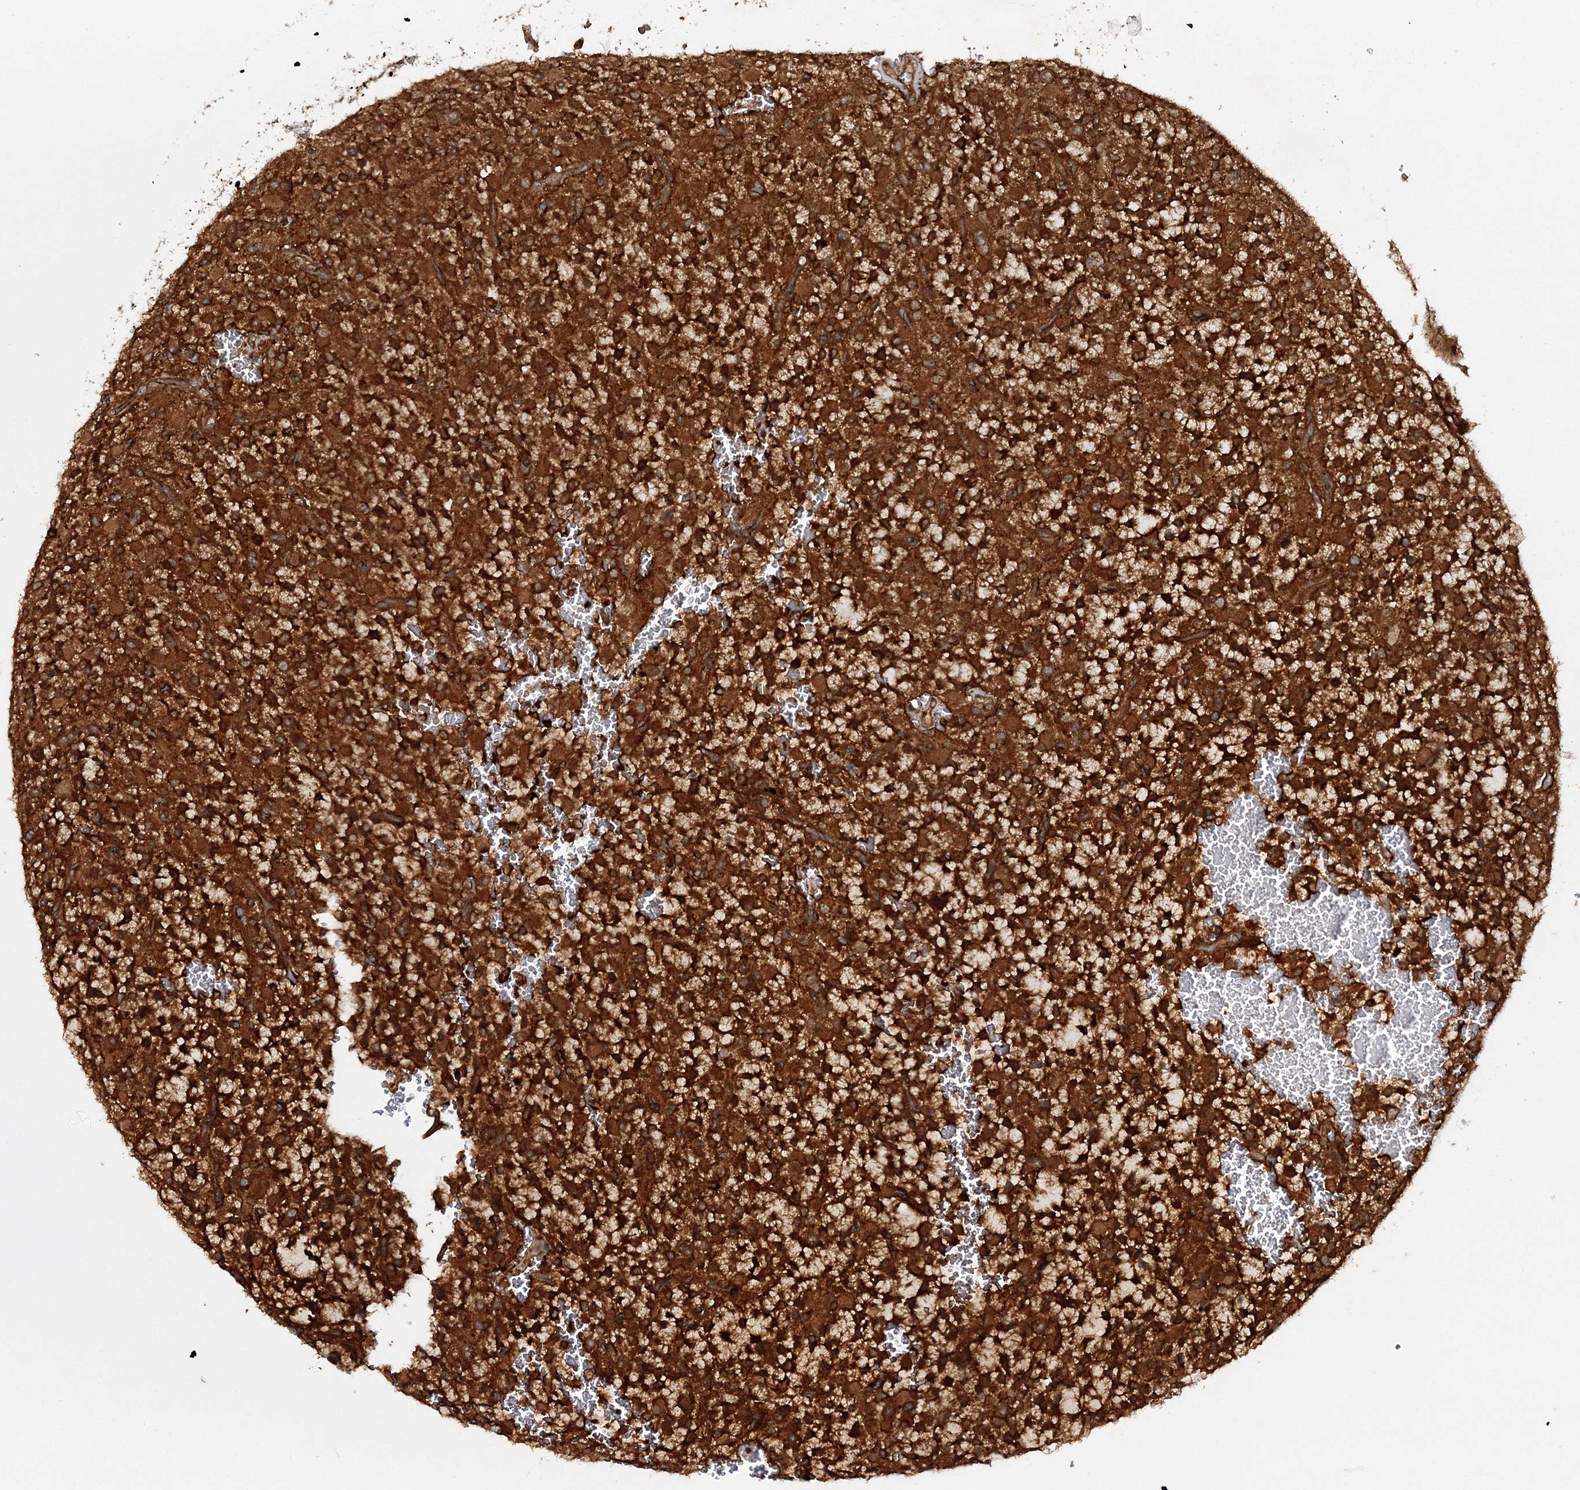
{"staining": {"intensity": "strong", "quantity": ">75%", "location": "cytoplasmic/membranous"}, "tissue": "glioma", "cell_type": "Tumor cells", "image_type": "cancer", "snomed": [{"axis": "morphology", "description": "Glioma, malignant, High grade"}, {"axis": "topography", "description": "Brain"}], "caption": "IHC (DAB) staining of human glioma reveals strong cytoplasmic/membranous protein positivity in about >75% of tumor cells.", "gene": "WDR37", "patient": {"sex": "male", "age": 34}}